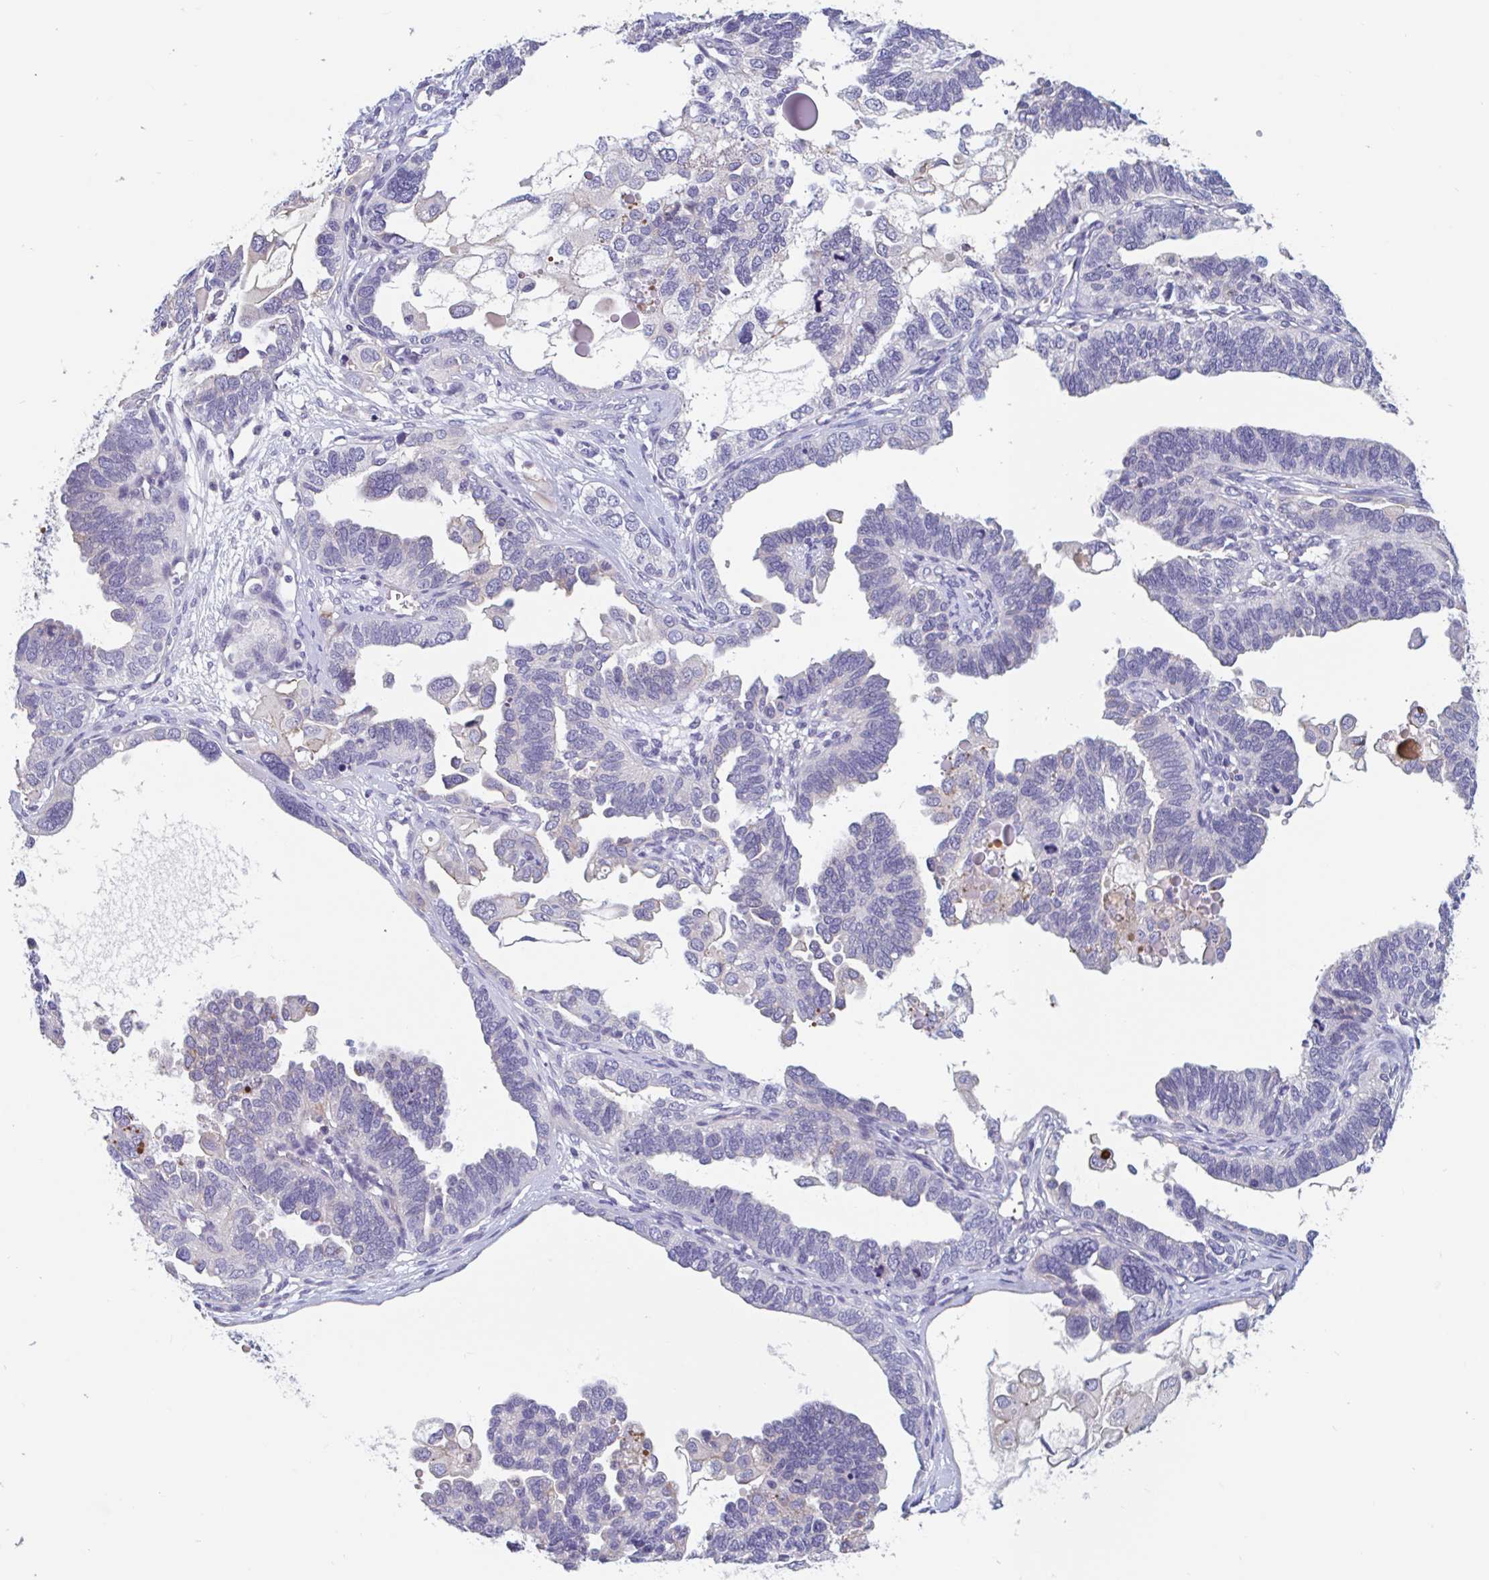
{"staining": {"intensity": "negative", "quantity": "none", "location": "none"}, "tissue": "ovarian cancer", "cell_type": "Tumor cells", "image_type": "cancer", "snomed": [{"axis": "morphology", "description": "Cystadenocarcinoma, serous, NOS"}, {"axis": "topography", "description": "Ovary"}], "caption": "Tumor cells are negative for brown protein staining in serous cystadenocarcinoma (ovarian).", "gene": "UNKL", "patient": {"sex": "female", "age": 51}}